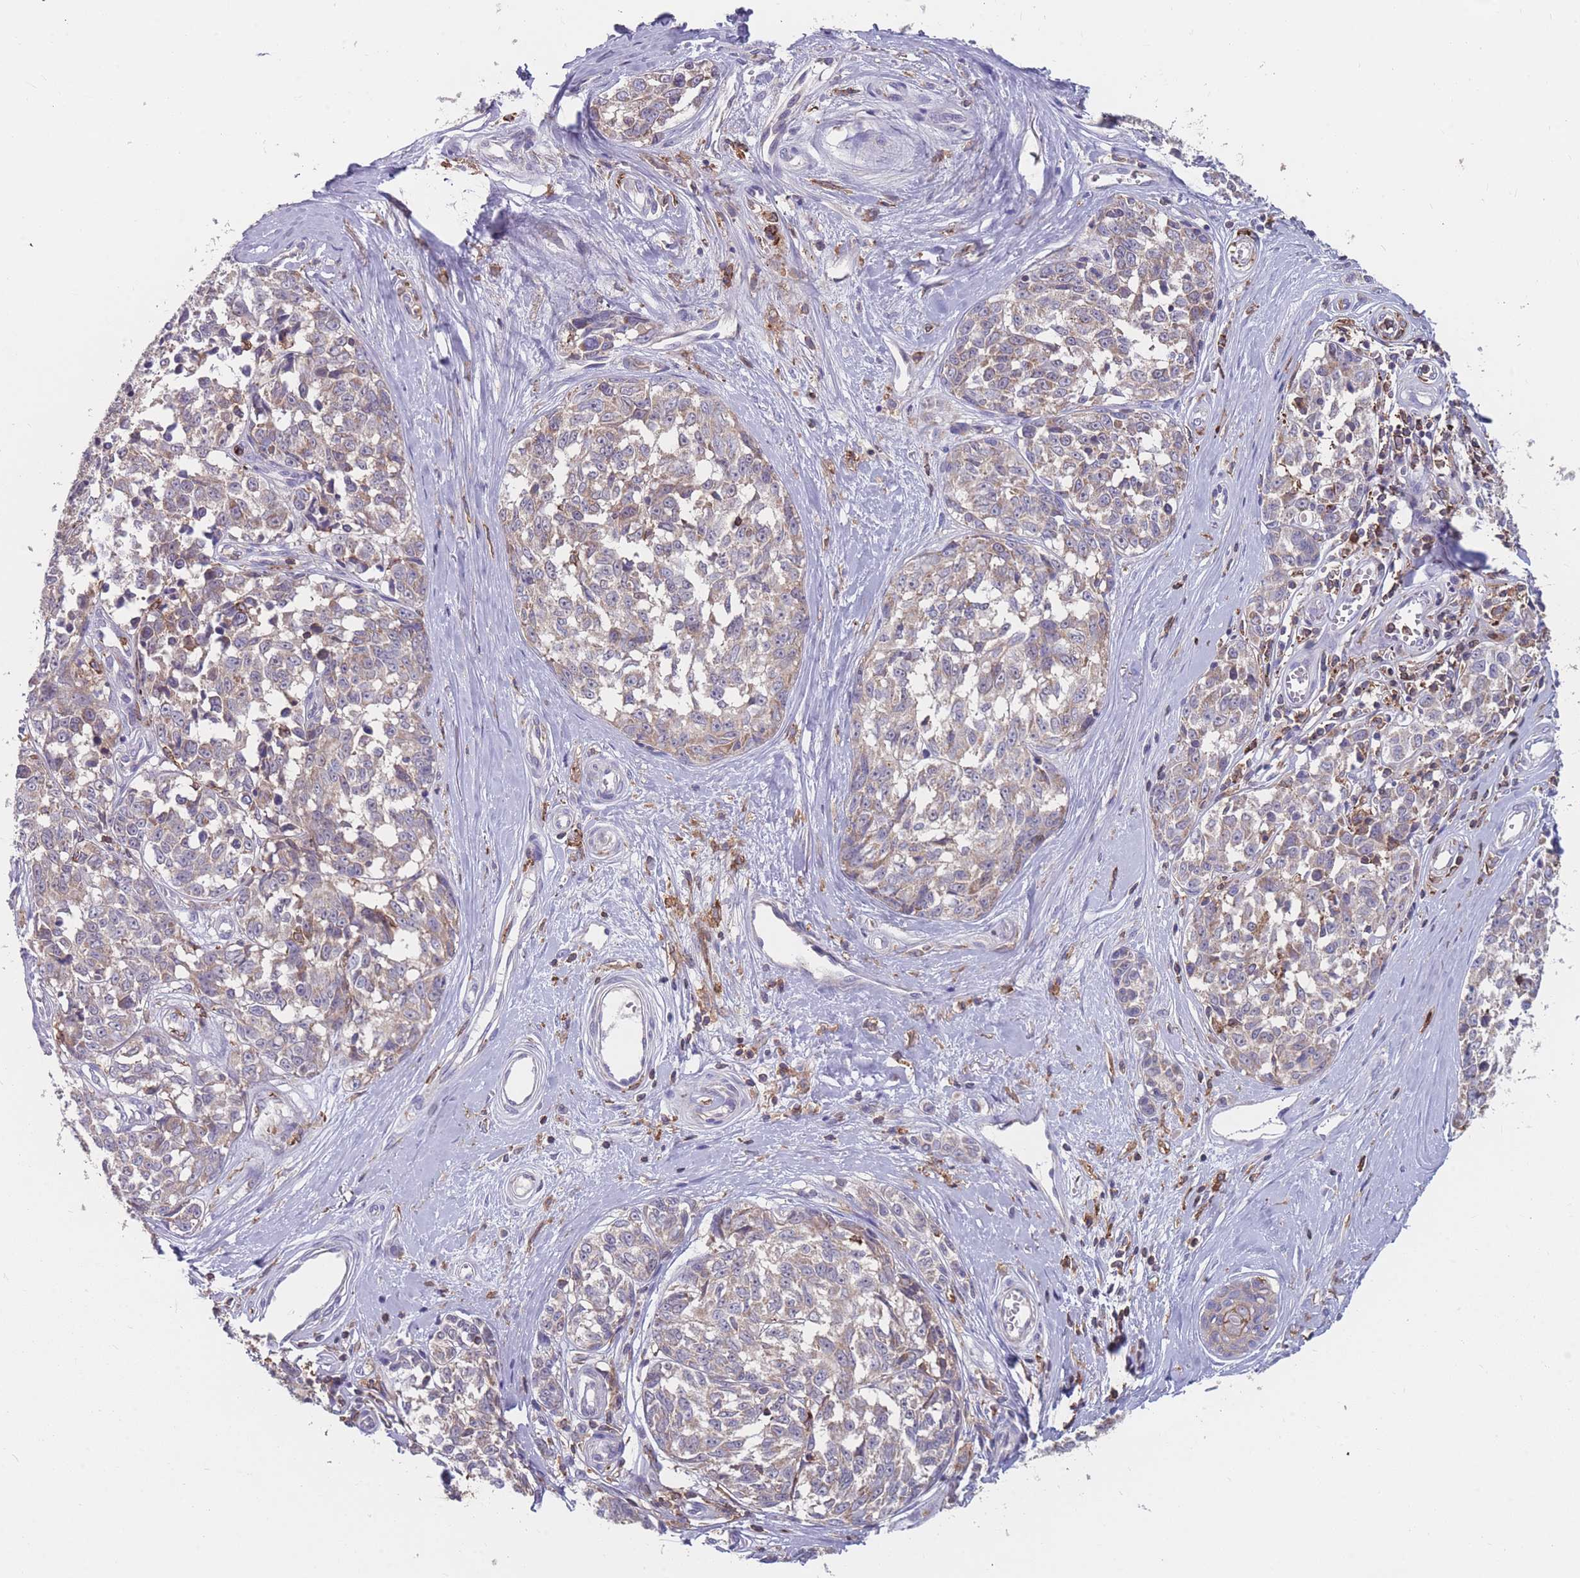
{"staining": {"intensity": "weak", "quantity": "<25%", "location": "cytoplasmic/membranous"}, "tissue": "melanoma", "cell_type": "Tumor cells", "image_type": "cancer", "snomed": [{"axis": "morphology", "description": "Normal tissue, NOS"}, {"axis": "morphology", "description": "Malignant melanoma, NOS"}, {"axis": "topography", "description": "Skin"}], "caption": "The micrograph demonstrates no staining of tumor cells in malignant melanoma.", "gene": "CD33", "patient": {"sex": "female", "age": 64}}